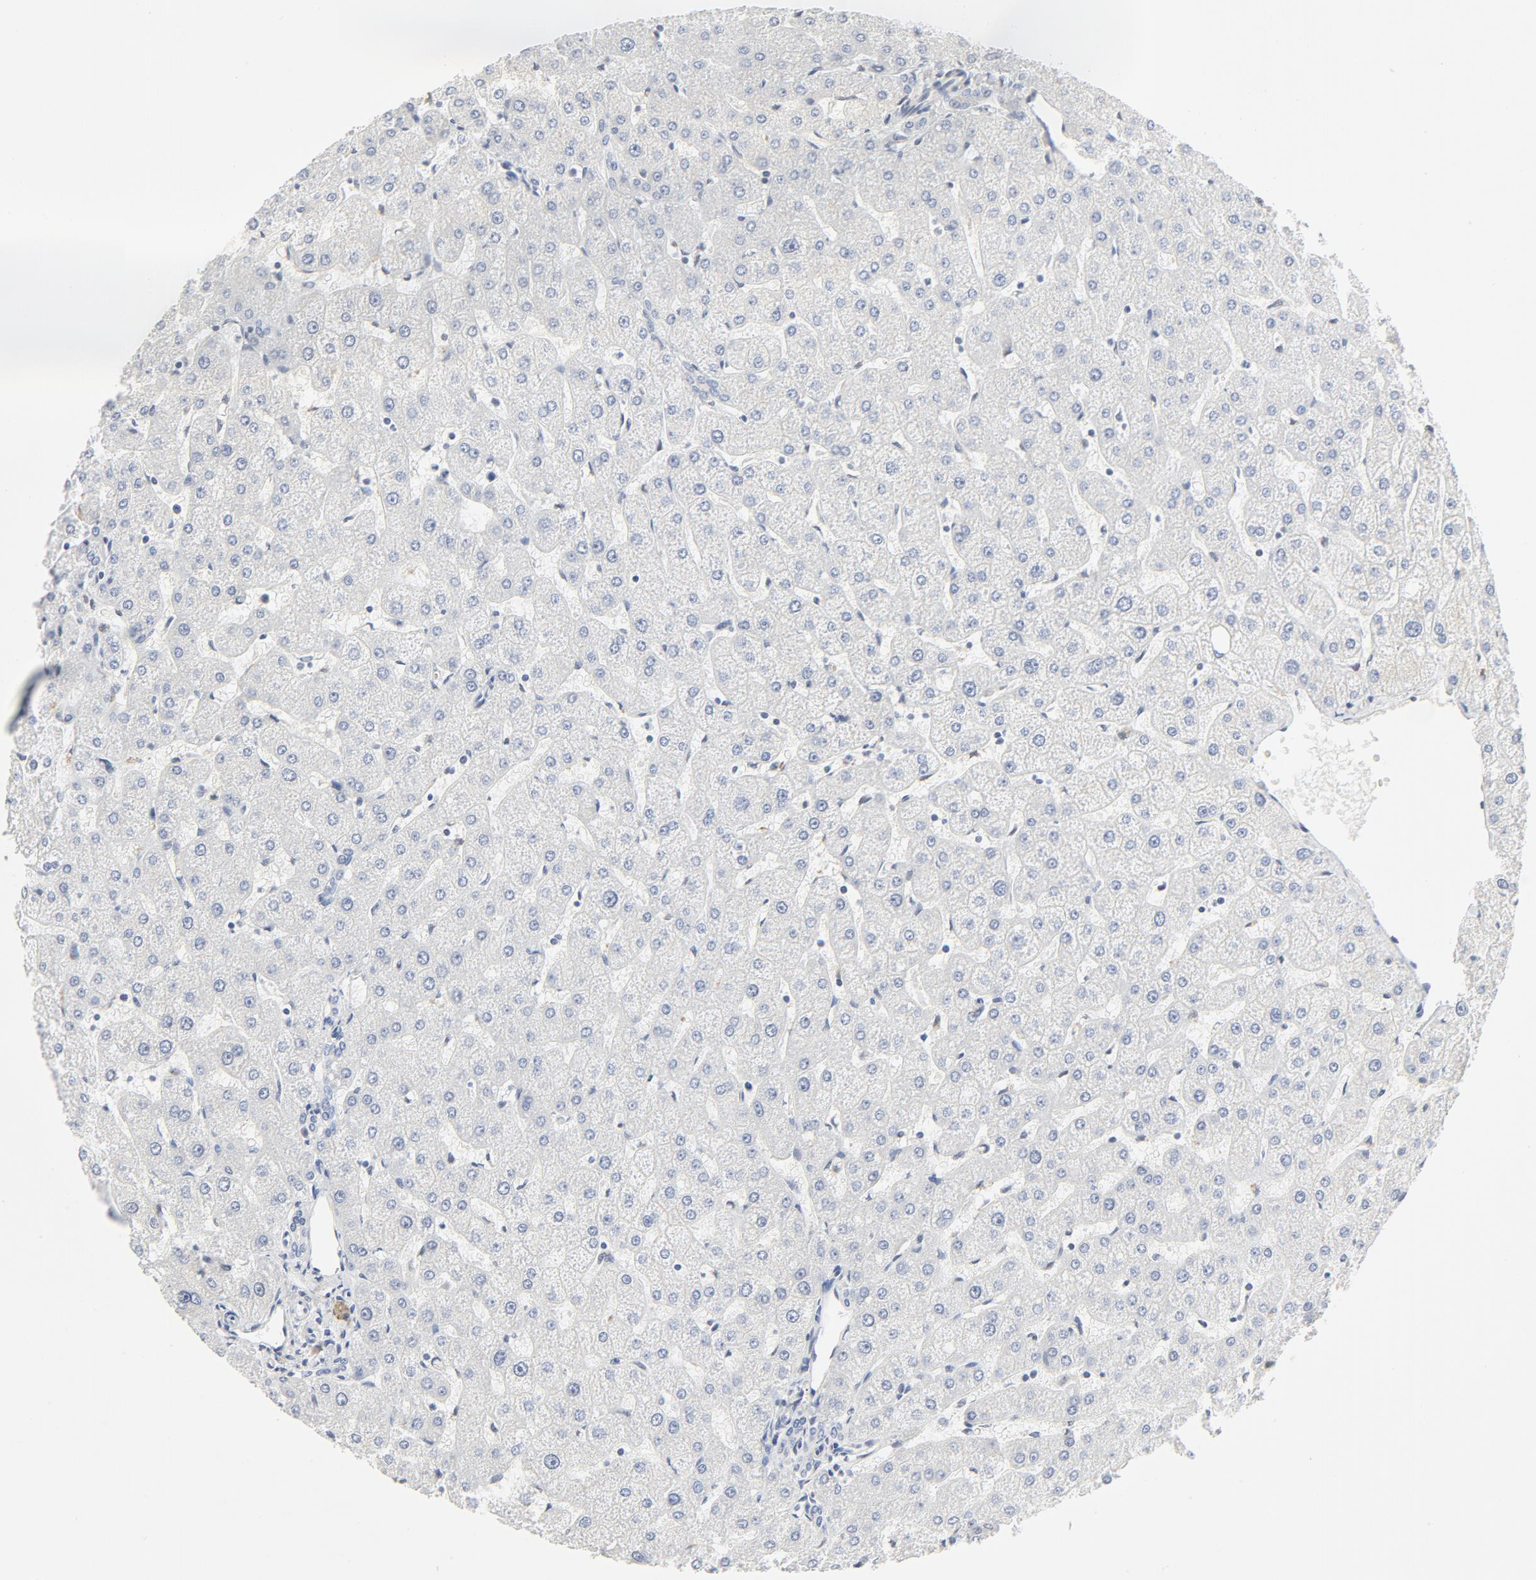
{"staining": {"intensity": "negative", "quantity": "none", "location": "none"}, "tissue": "liver", "cell_type": "Cholangiocytes", "image_type": "normal", "snomed": [{"axis": "morphology", "description": "Normal tissue, NOS"}, {"axis": "topography", "description": "Liver"}], "caption": "Immunohistochemical staining of benign liver demonstrates no significant staining in cholangiocytes.", "gene": "GTF2H1", "patient": {"sex": "male", "age": 67}}